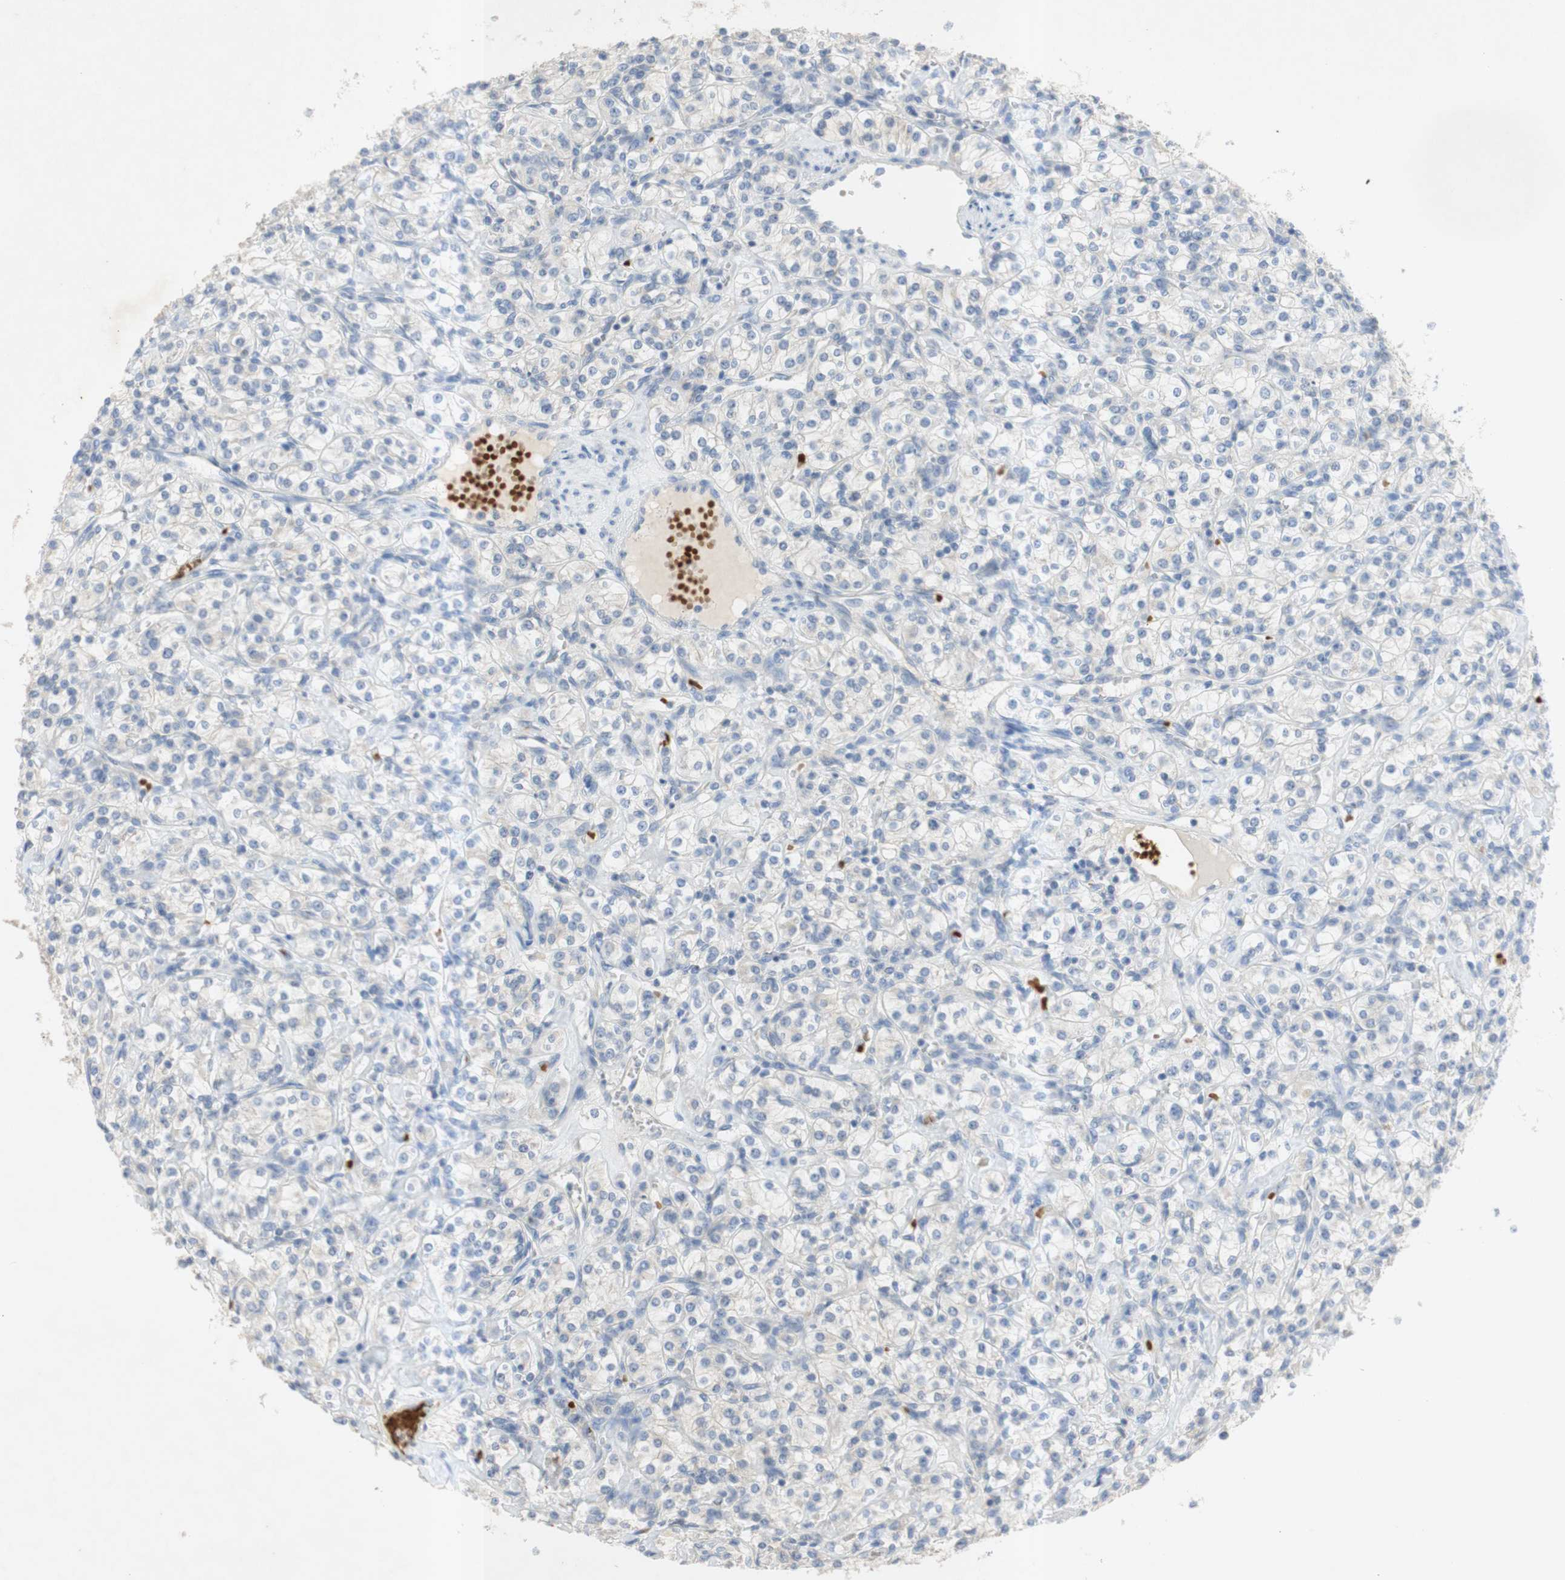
{"staining": {"intensity": "negative", "quantity": "none", "location": "none"}, "tissue": "renal cancer", "cell_type": "Tumor cells", "image_type": "cancer", "snomed": [{"axis": "morphology", "description": "Adenocarcinoma, NOS"}, {"axis": "topography", "description": "Kidney"}], "caption": "Human renal cancer (adenocarcinoma) stained for a protein using immunohistochemistry shows no staining in tumor cells.", "gene": "EPO", "patient": {"sex": "male", "age": 77}}